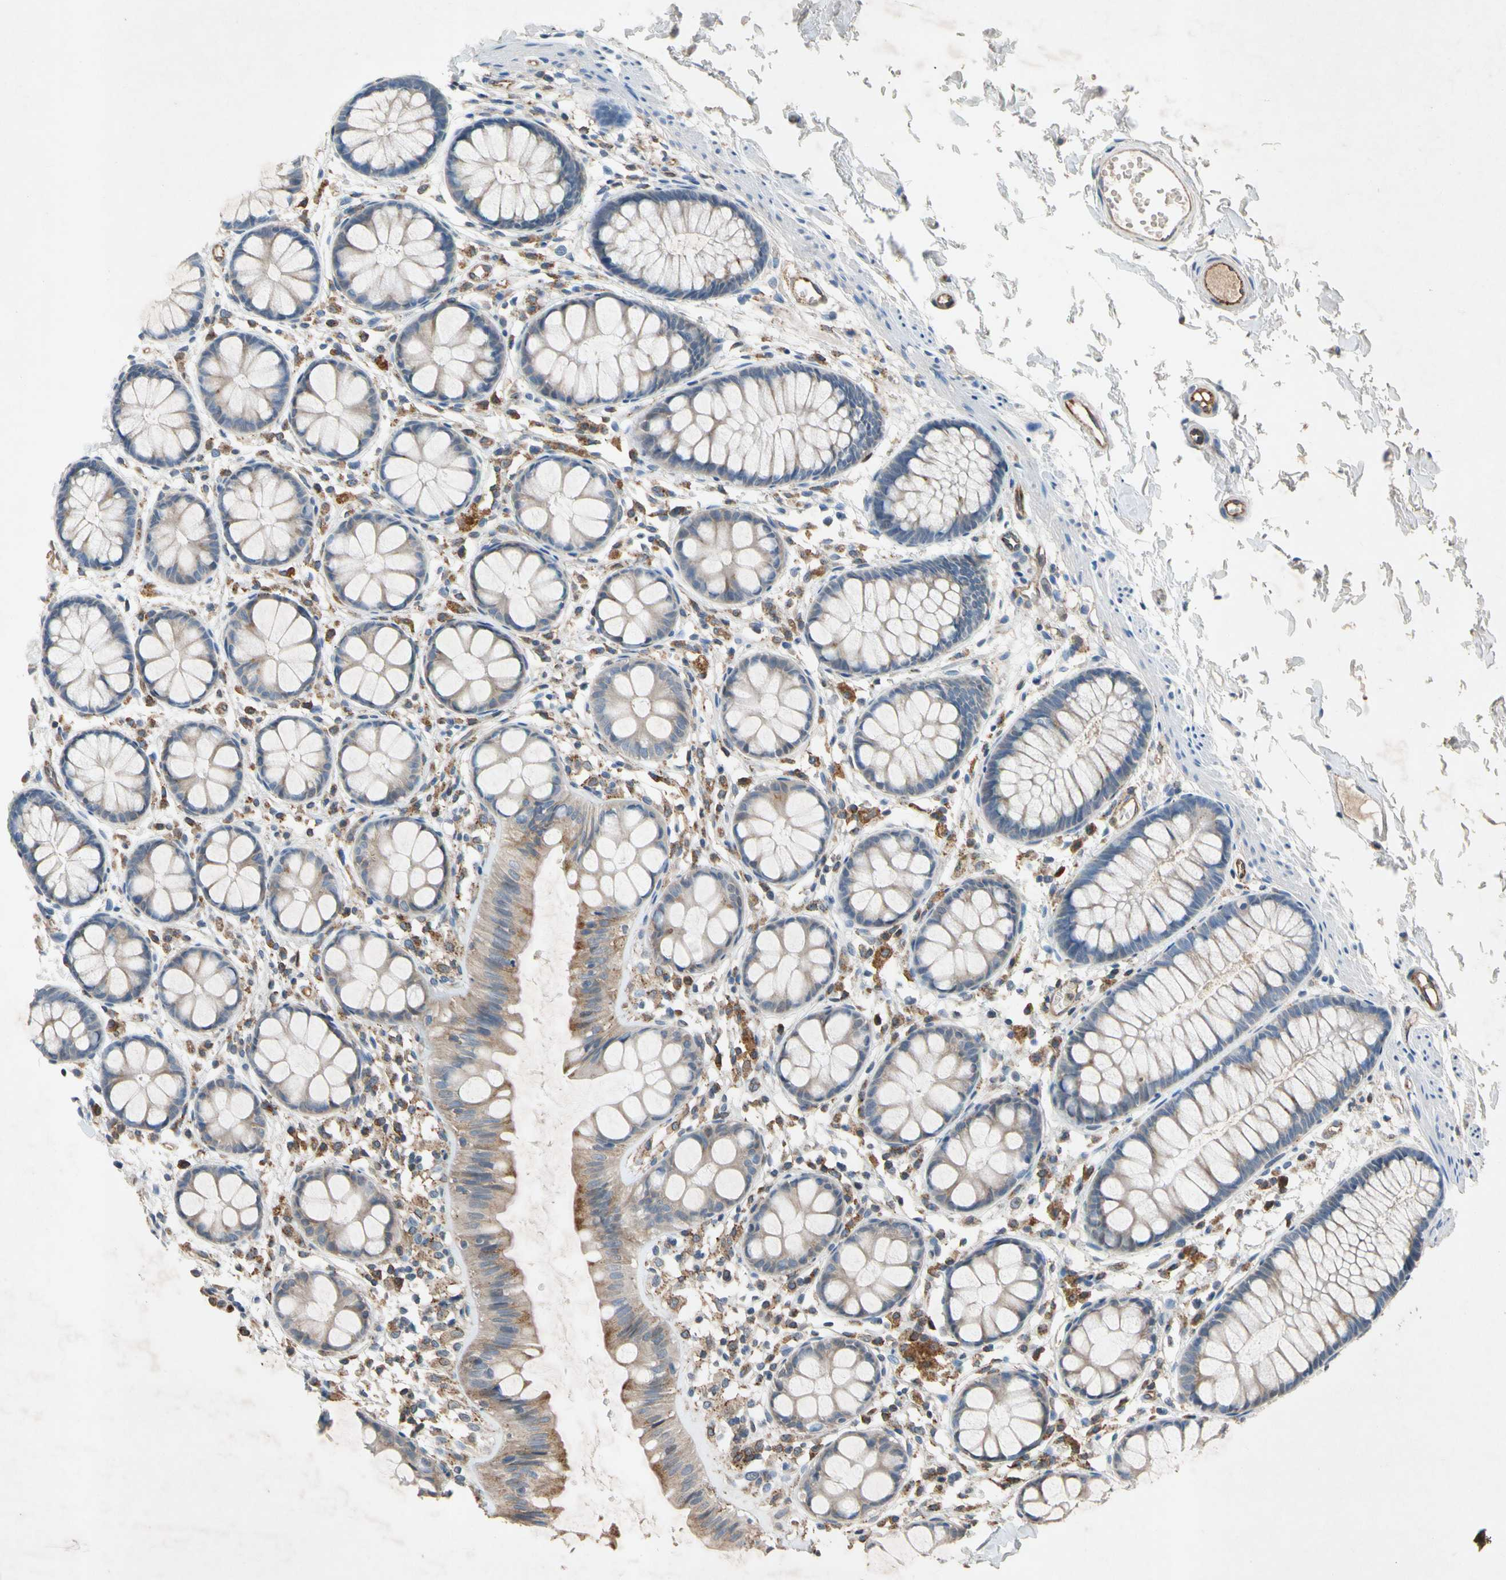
{"staining": {"intensity": "moderate", "quantity": ">75%", "location": "cytoplasmic/membranous"}, "tissue": "rectum", "cell_type": "Glandular cells", "image_type": "normal", "snomed": [{"axis": "morphology", "description": "Normal tissue, NOS"}, {"axis": "topography", "description": "Rectum"}], "caption": "High-magnification brightfield microscopy of normal rectum stained with DAB (brown) and counterstained with hematoxylin (blue). glandular cells exhibit moderate cytoplasmic/membranous positivity is seen in approximately>75% of cells. (Brightfield microscopy of DAB IHC at high magnification).", "gene": "NDFIP2", "patient": {"sex": "female", "age": 66}}